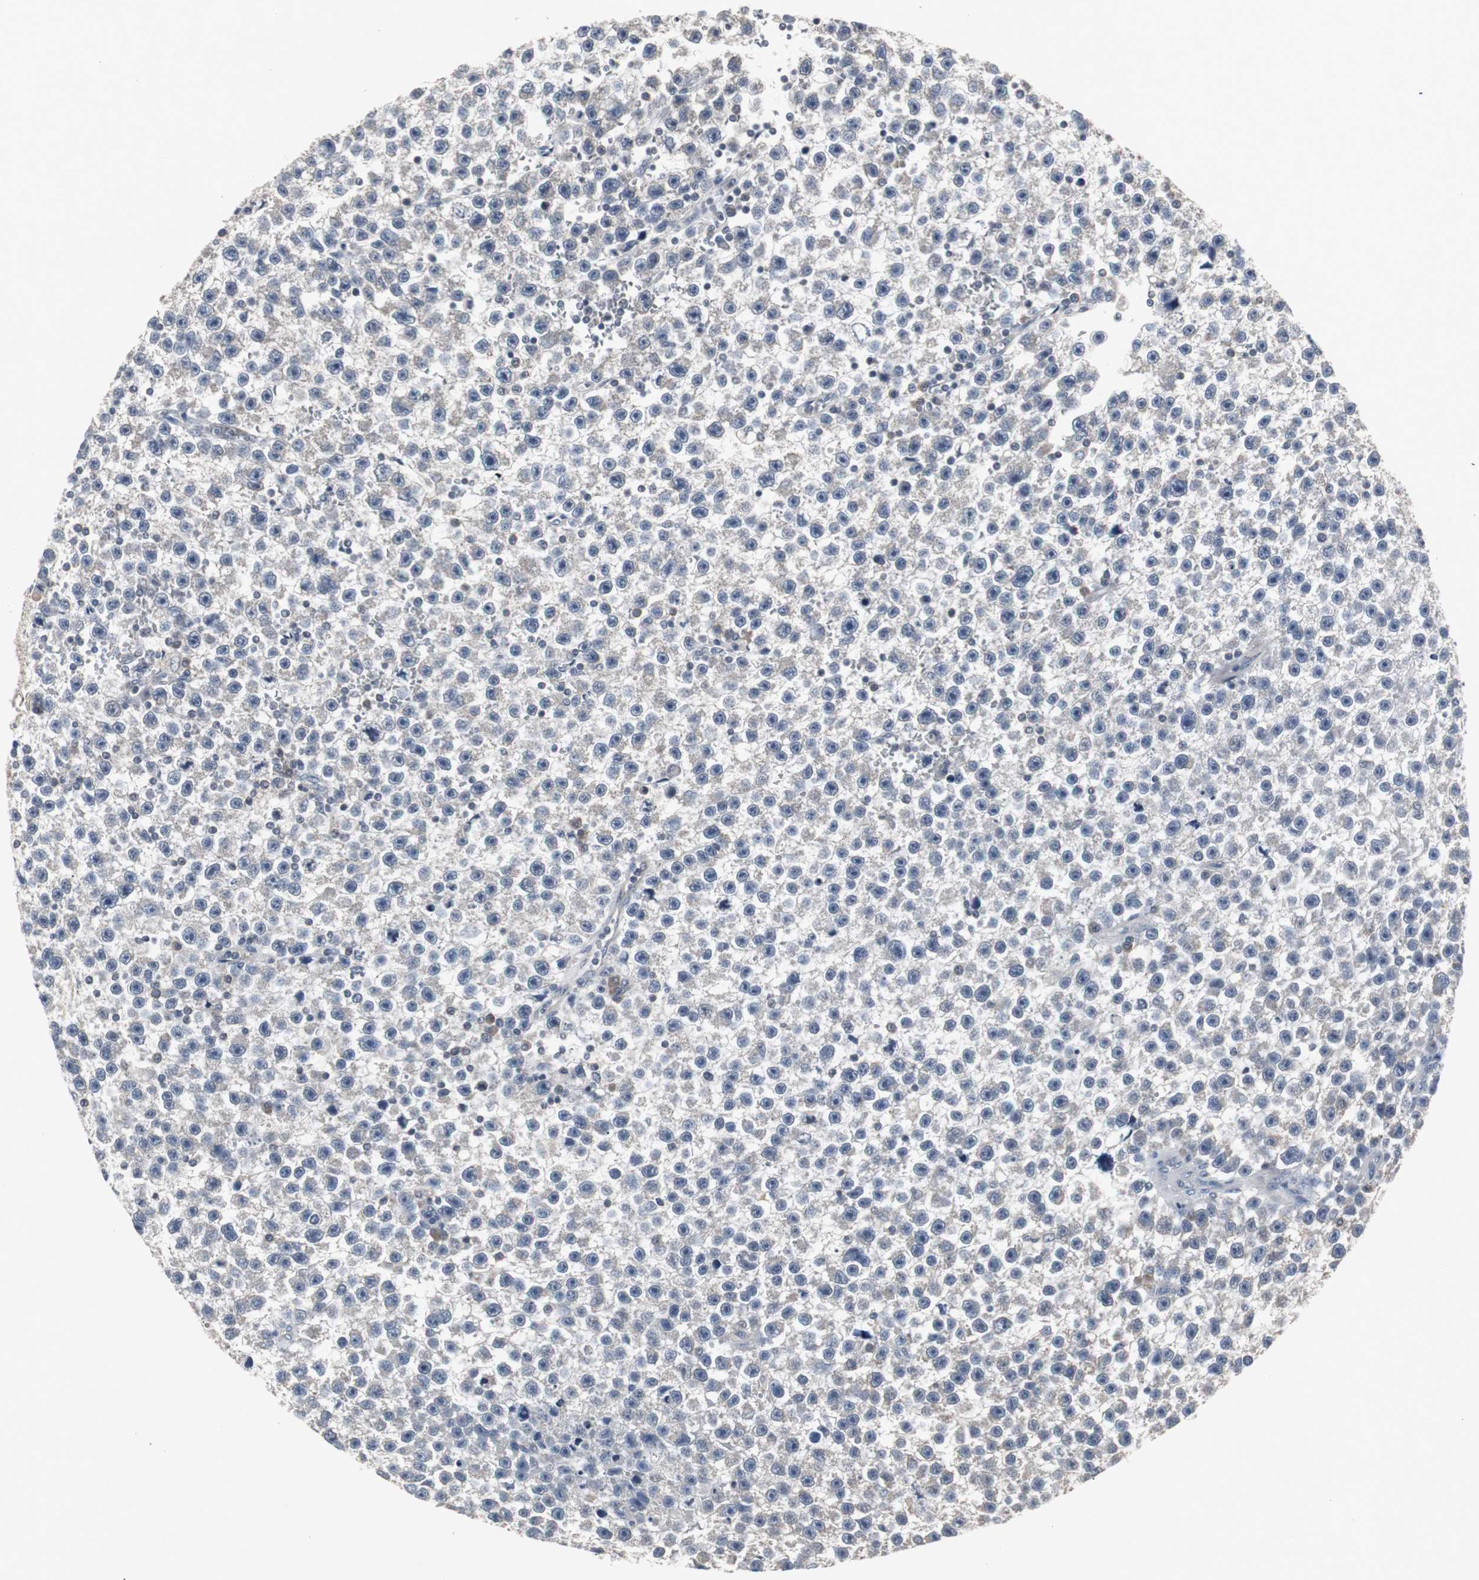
{"staining": {"intensity": "weak", "quantity": "25%-75%", "location": "cytoplasmic/membranous"}, "tissue": "testis cancer", "cell_type": "Tumor cells", "image_type": "cancer", "snomed": [{"axis": "morphology", "description": "Seminoma, NOS"}, {"axis": "topography", "description": "Testis"}], "caption": "High-magnification brightfield microscopy of testis cancer (seminoma) stained with DAB (brown) and counterstained with hematoxylin (blue). tumor cells exhibit weak cytoplasmic/membranous expression is appreciated in about25%-75% of cells.", "gene": "ACAA1", "patient": {"sex": "male", "age": 33}}